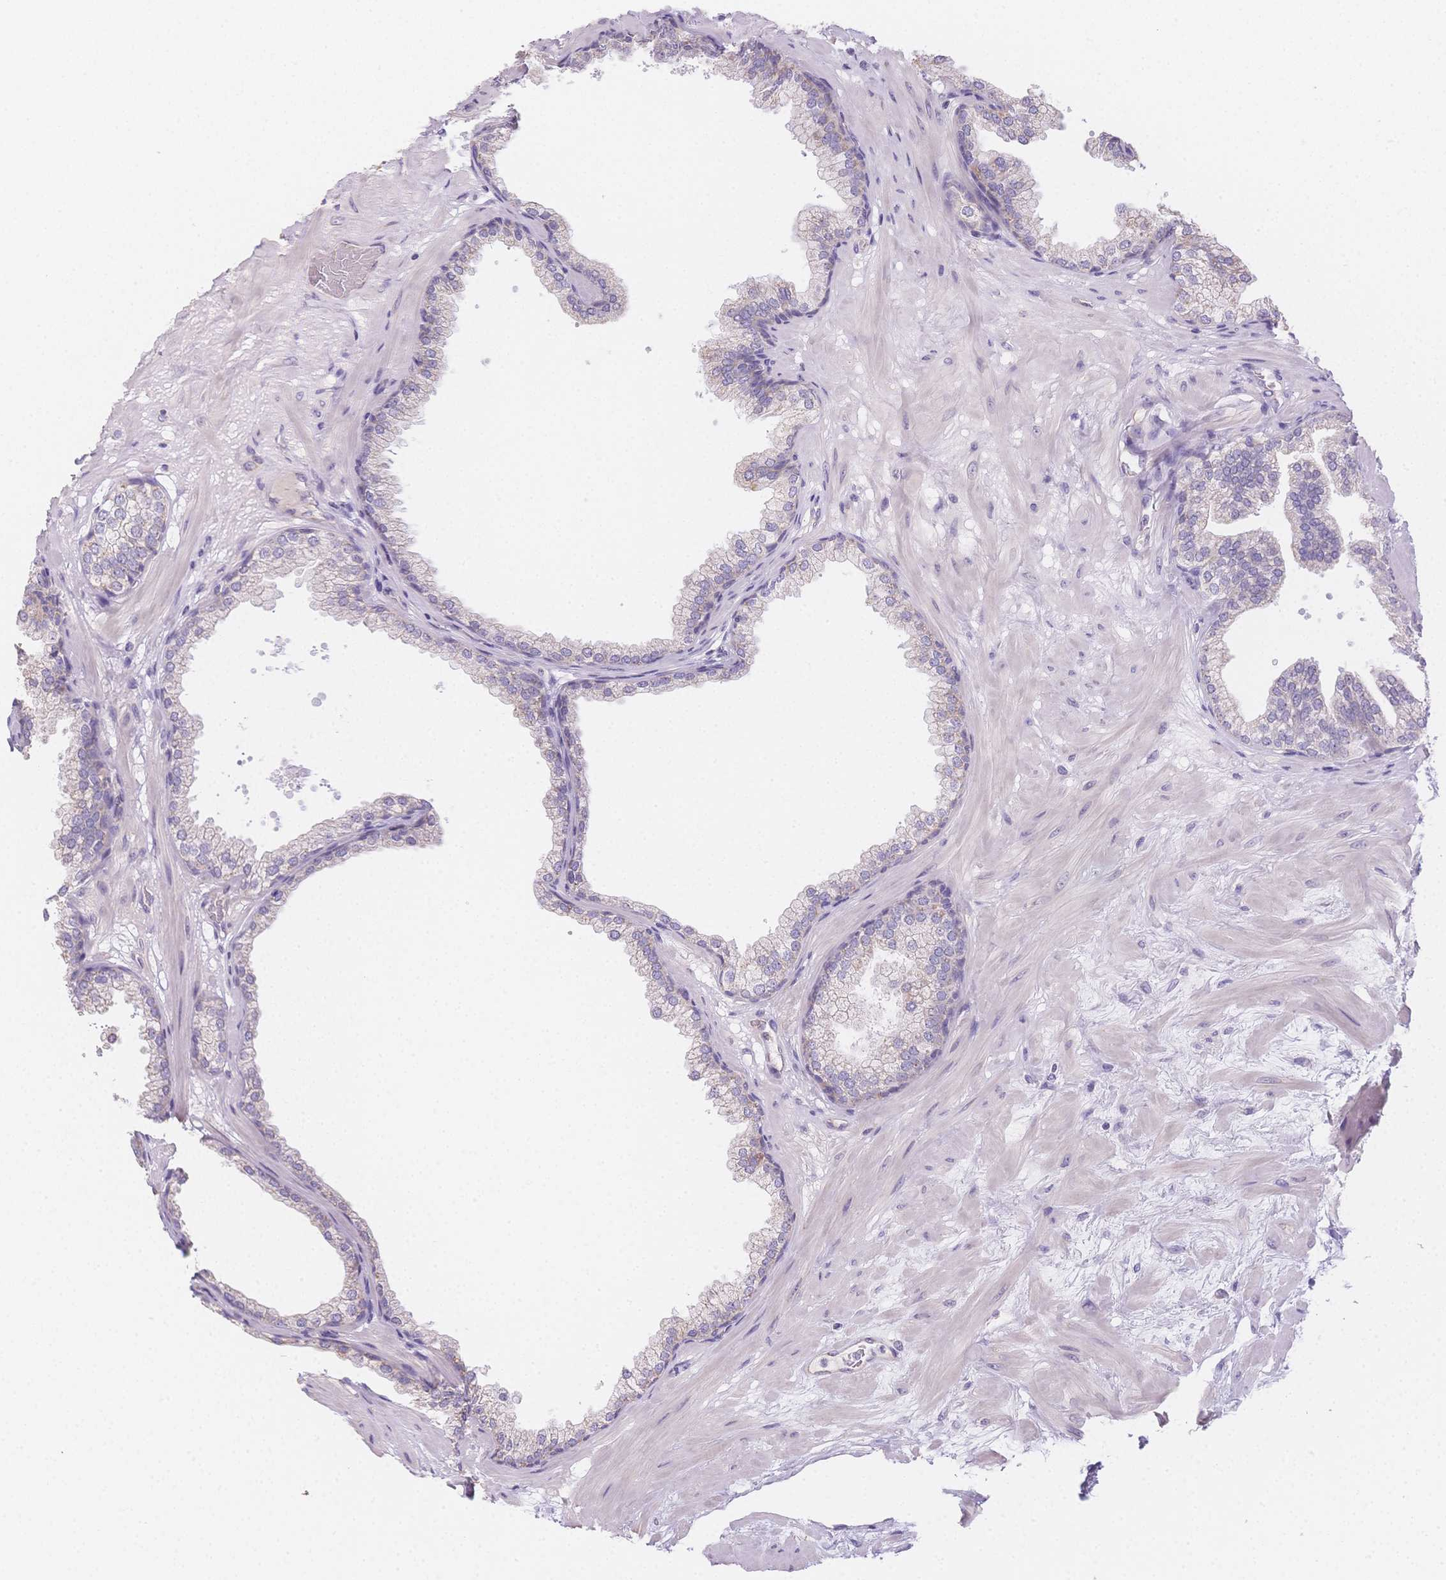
{"staining": {"intensity": "negative", "quantity": "none", "location": "none"}, "tissue": "prostate", "cell_type": "Glandular cells", "image_type": "normal", "snomed": [{"axis": "morphology", "description": "Normal tissue, NOS"}, {"axis": "topography", "description": "Prostate"}], "caption": "This histopathology image is of unremarkable prostate stained with immunohistochemistry (IHC) to label a protein in brown with the nuclei are counter-stained blue. There is no expression in glandular cells. (DAB immunohistochemistry, high magnification).", "gene": "SMYD1", "patient": {"sex": "male", "age": 37}}